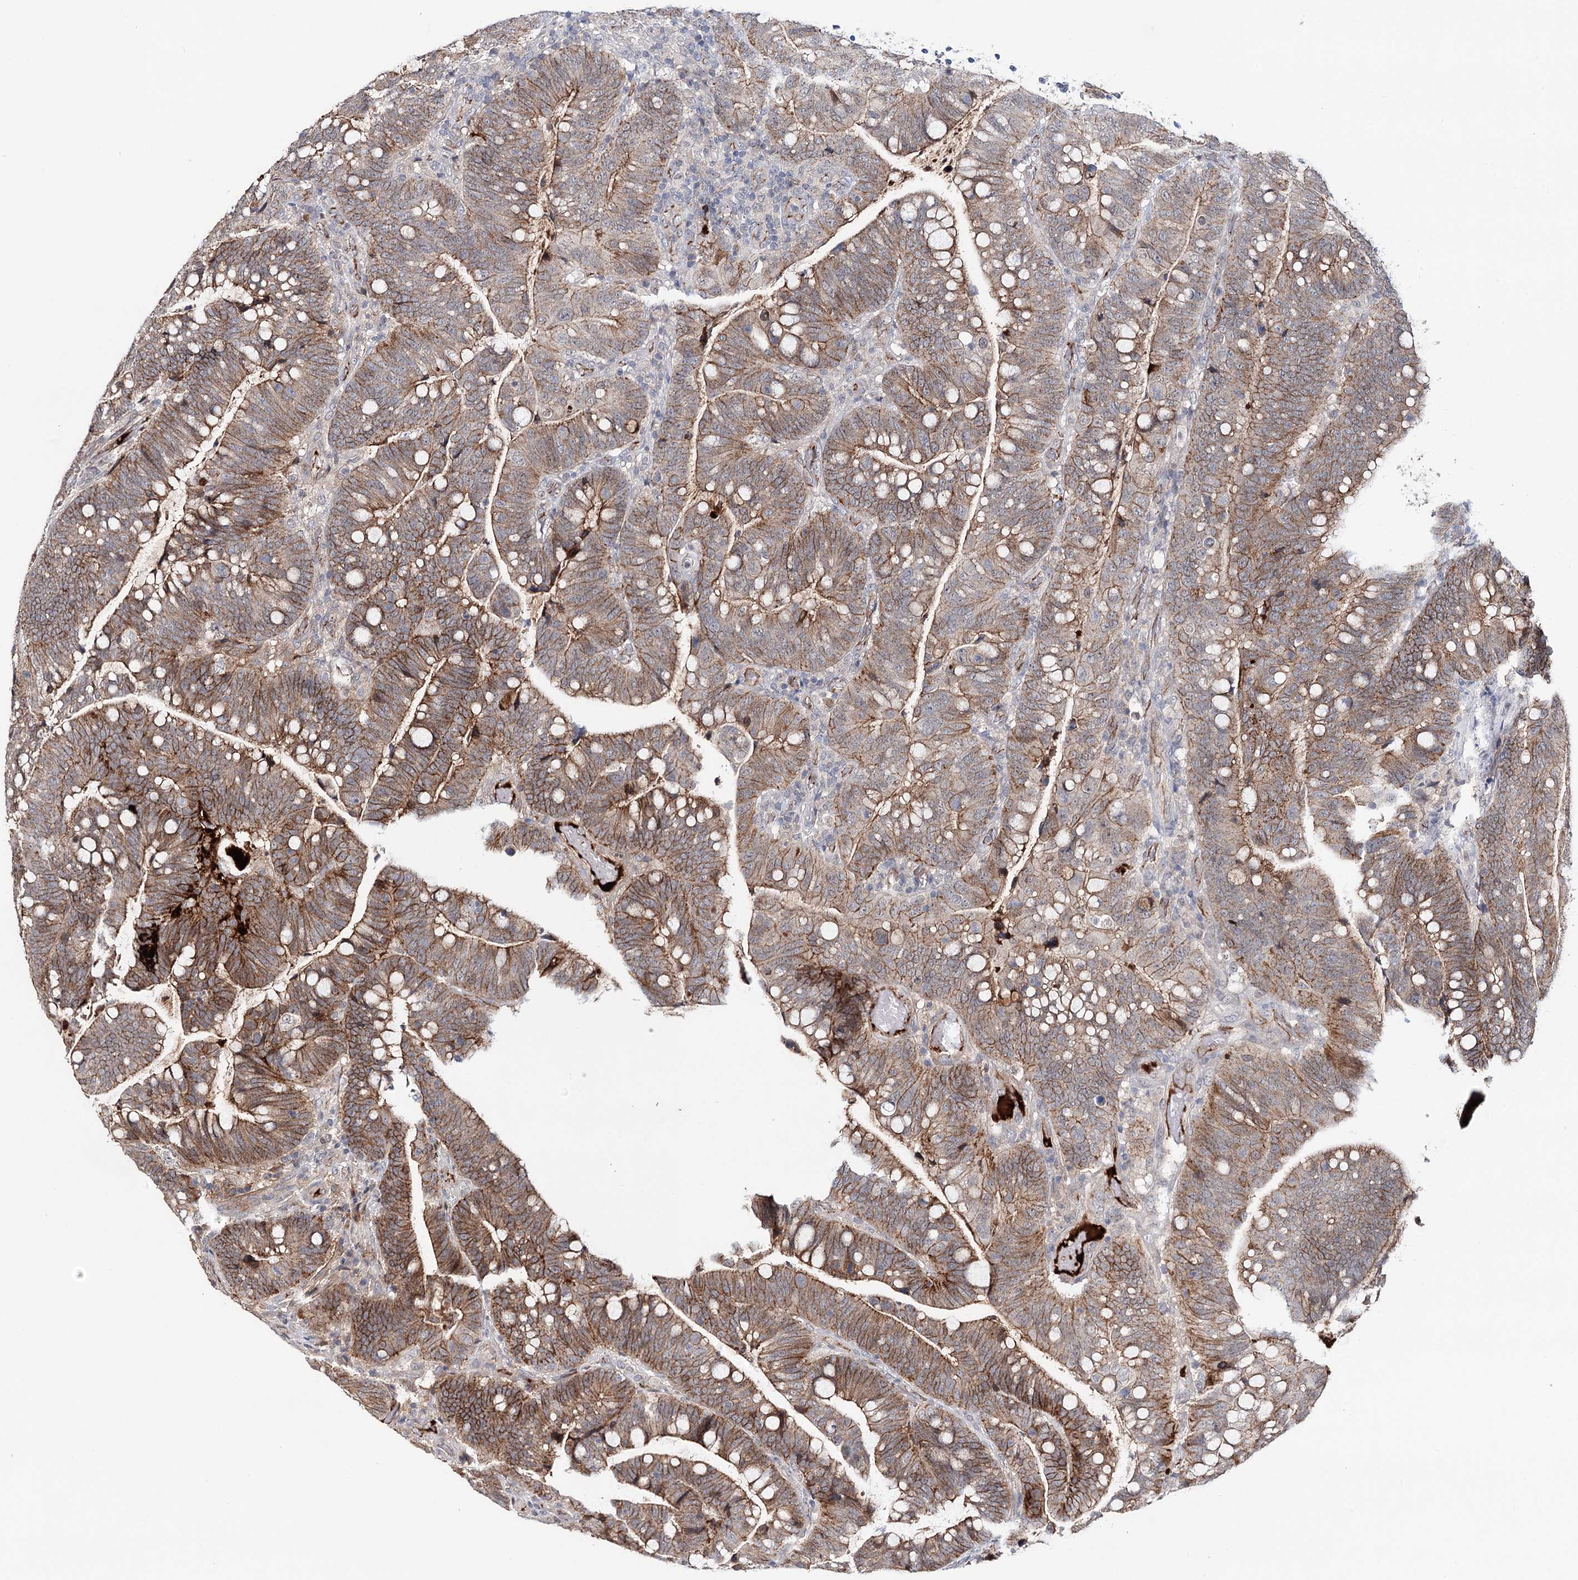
{"staining": {"intensity": "moderate", "quantity": ">75%", "location": "cytoplasmic/membranous"}, "tissue": "colorectal cancer", "cell_type": "Tumor cells", "image_type": "cancer", "snomed": [{"axis": "morphology", "description": "Normal tissue, NOS"}, {"axis": "morphology", "description": "Adenocarcinoma, NOS"}, {"axis": "topography", "description": "Colon"}], "caption": "Protein positivity by IHC displays moderate cytoplasmic/membranous positivity in approximately >75% of tumor cells in colorectal cancer. Using DAB (brown) and hematoxylin (blue) stains, captured at high magnification using brightfield microscopy.", "gene": "PKP4", "patient": {"sex": "female", "age": 66}}